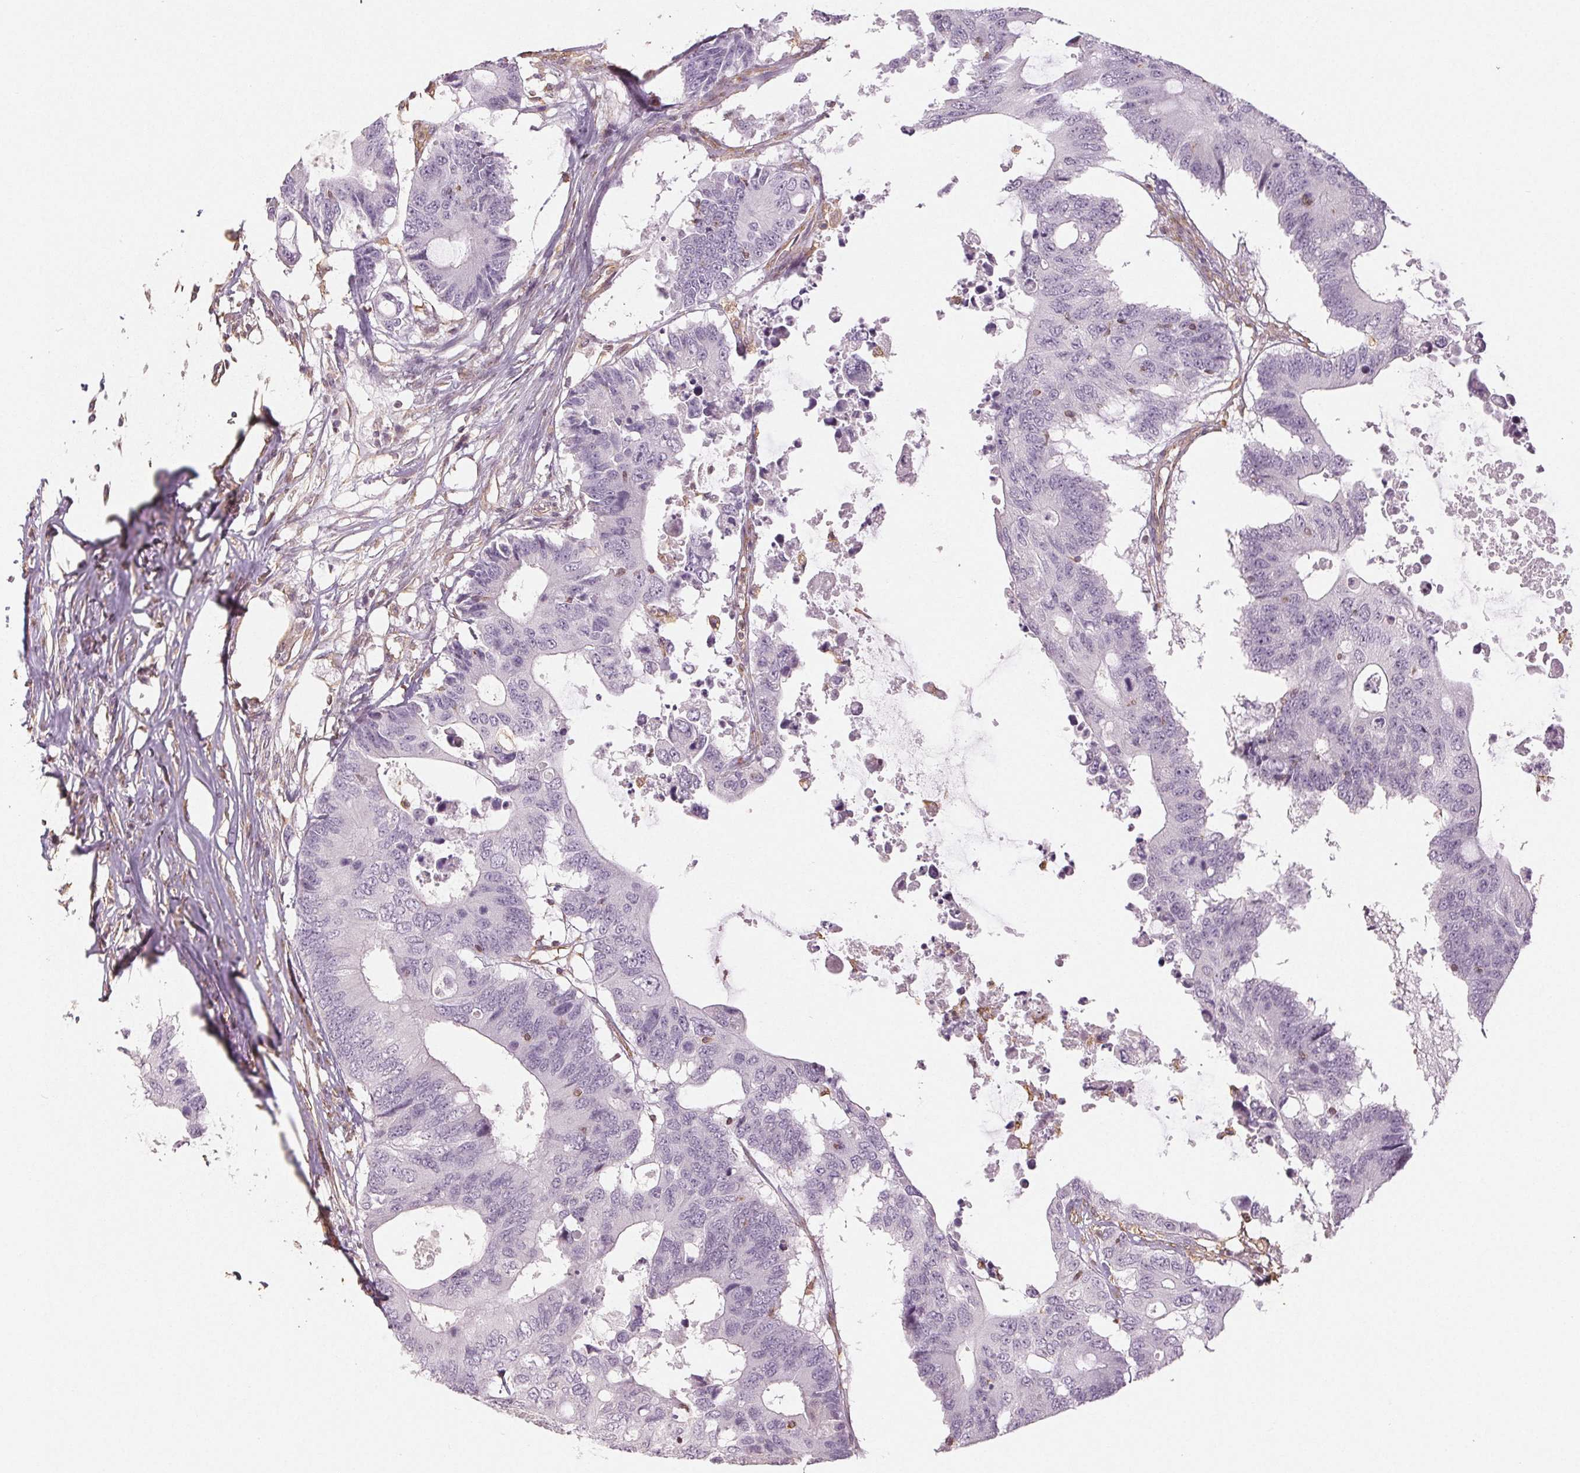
{"staining": {"intensity": "negative", "quantity": "none", "location": "none"}, "tissue": "colorectal cancer", "cell_type": "Tumor cells", "image_type": "cancer", "snomed": [{"axis": "morphology", "description": "Adenocarcinoma, NOS"}, {"axis": "topography", "description": "Colon"}], "caption": "Image shows no protein positivity in tumor cells of colorectal cancer (adenocarcinoma) tissue.", "gene": "COL7A1", "patient": {"sex": "male", "age": 71}}